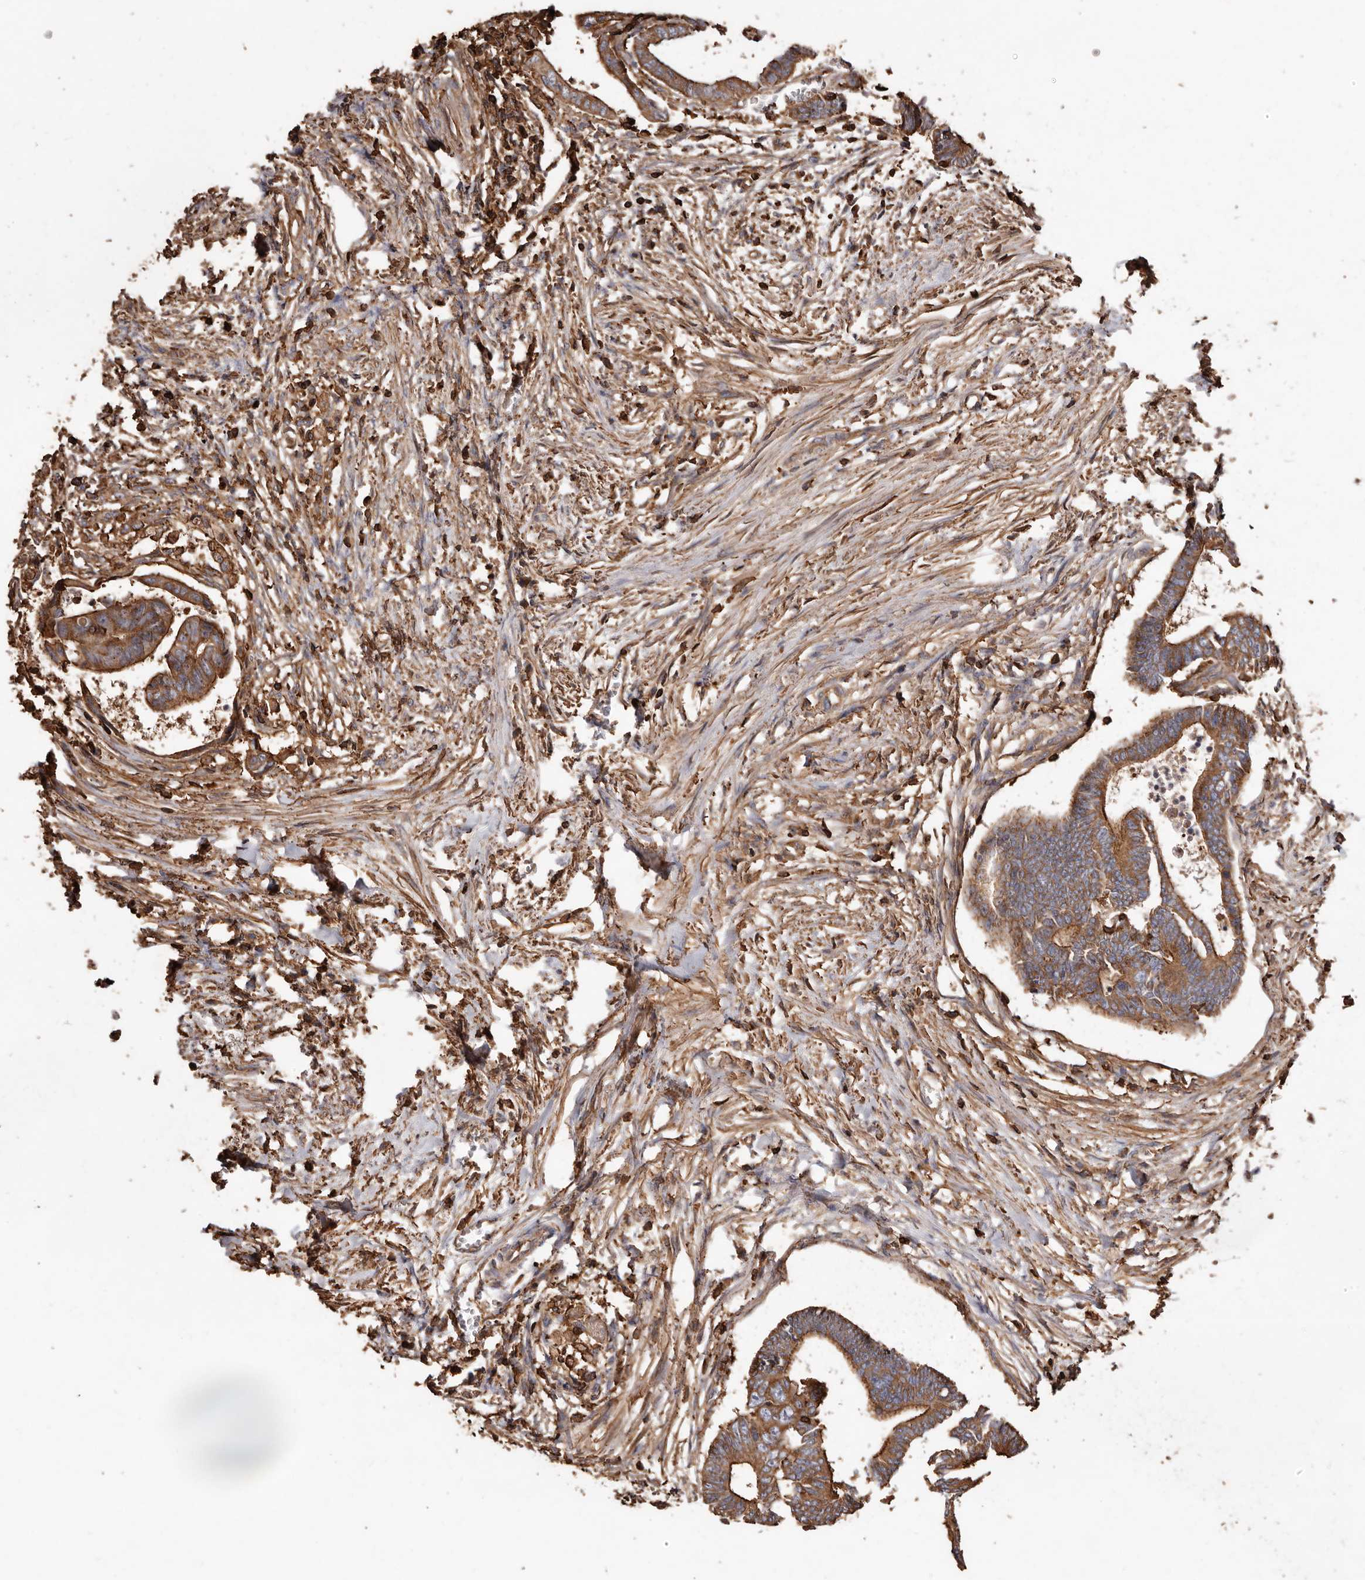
{"staining": {"intensity": "strong", "quantity": ">75%", "location": "cytoplasmic/membranous"}, "tissue": "colorectal cancer", "cell_type": "Tumor cells", "image_type": "cancer", "snomed": [{"axis": "morphology", "description": "Adenocarcinoma, NOS"}, {"axis": "topography", "description": "Rectum"}], "caption": "Protein analysis of colorectal cancer tissue shows strong cytoplasmic/membranous positivity in about >75% of tumor cells.", "gene": "COQ8B", "patient": {"sex": "female", "age": 65}}